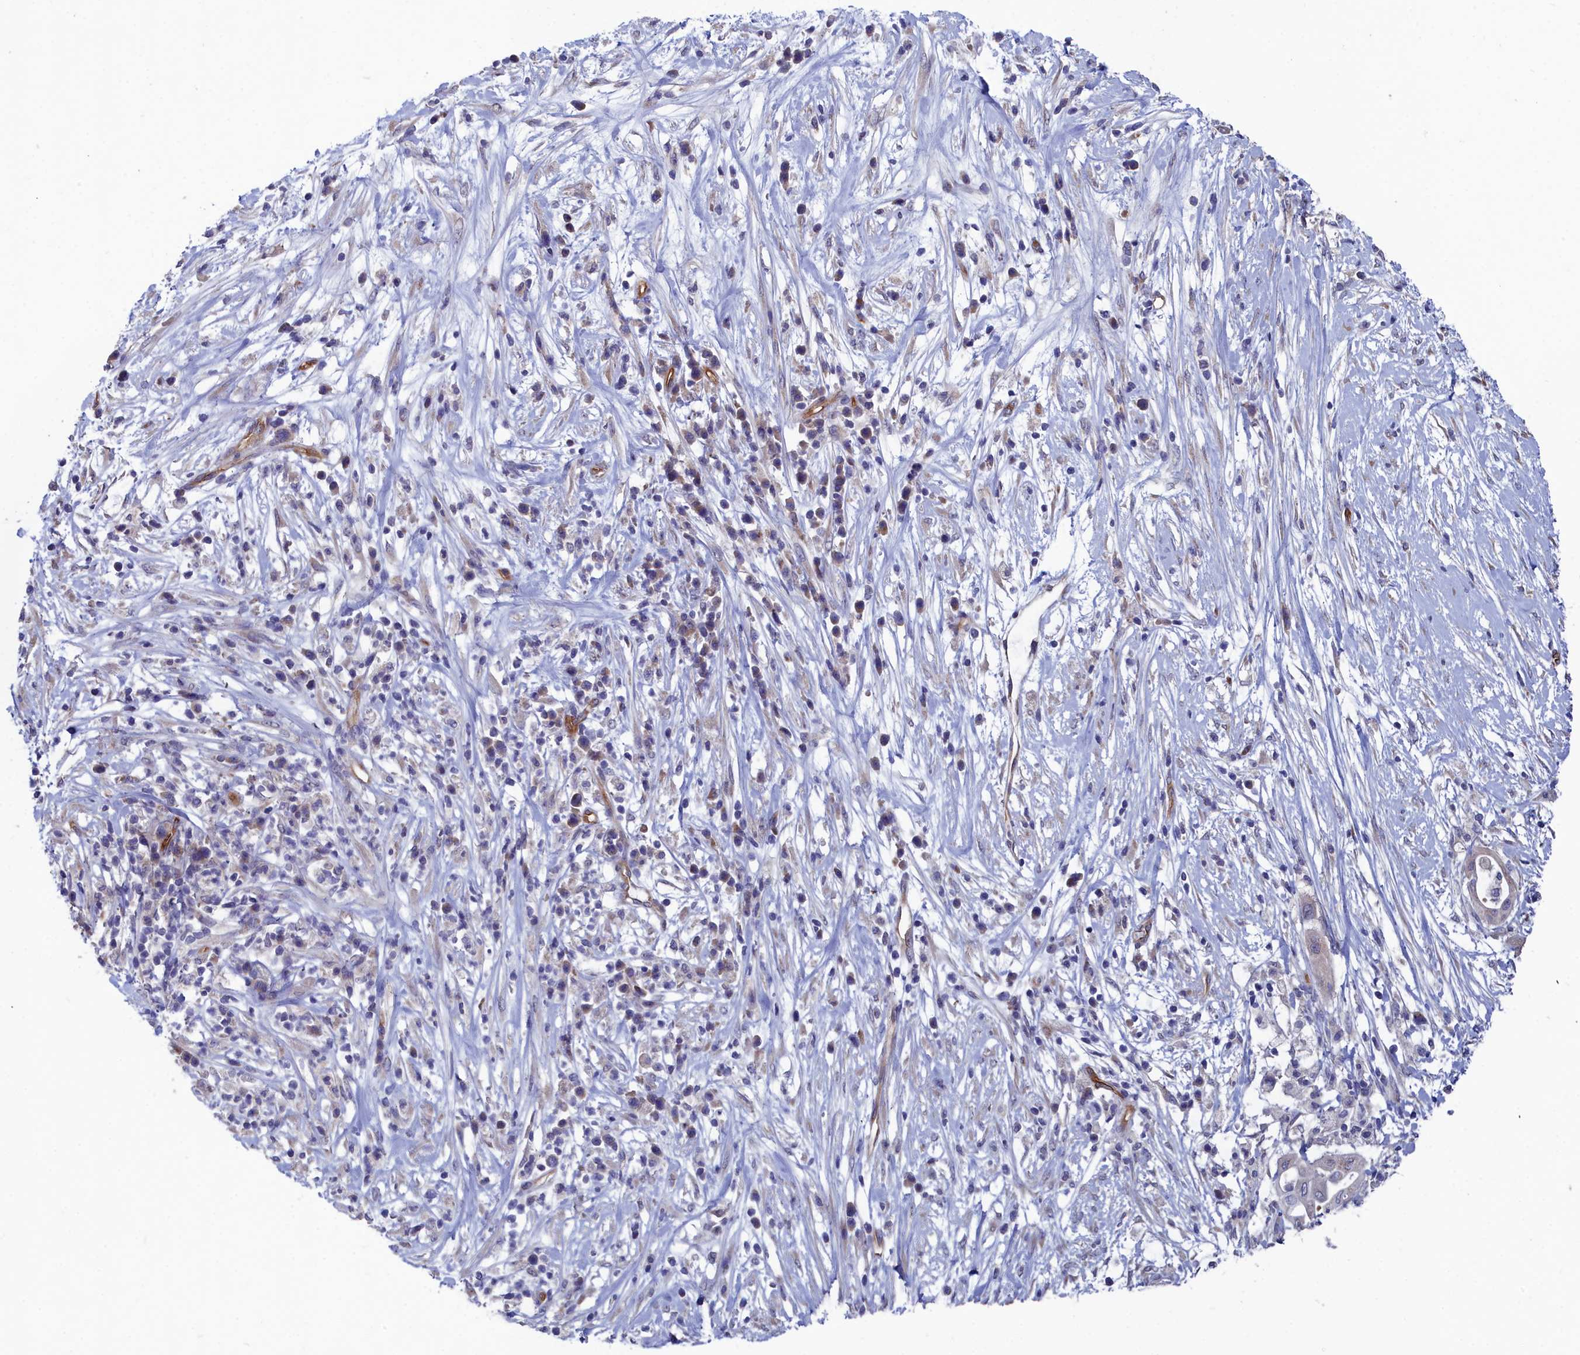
{"staining": {"intensity": "negative", "quantity": "none", "location": "none"}, "tissue": "pancreatic cancer", "cell_type": "Tumor cells", "image_type": "cancer", "snomed": [{"axis": "morphology", "description": "Adenocarcinoma, NOS"}, {"axis": "topography", "description": "Pancreas"}], "caption": "Tumor cells are negative for brown protein staining in pancreatic cancer.", "gene": "RDX", "patient": {"sex": "male", "age": 68}}